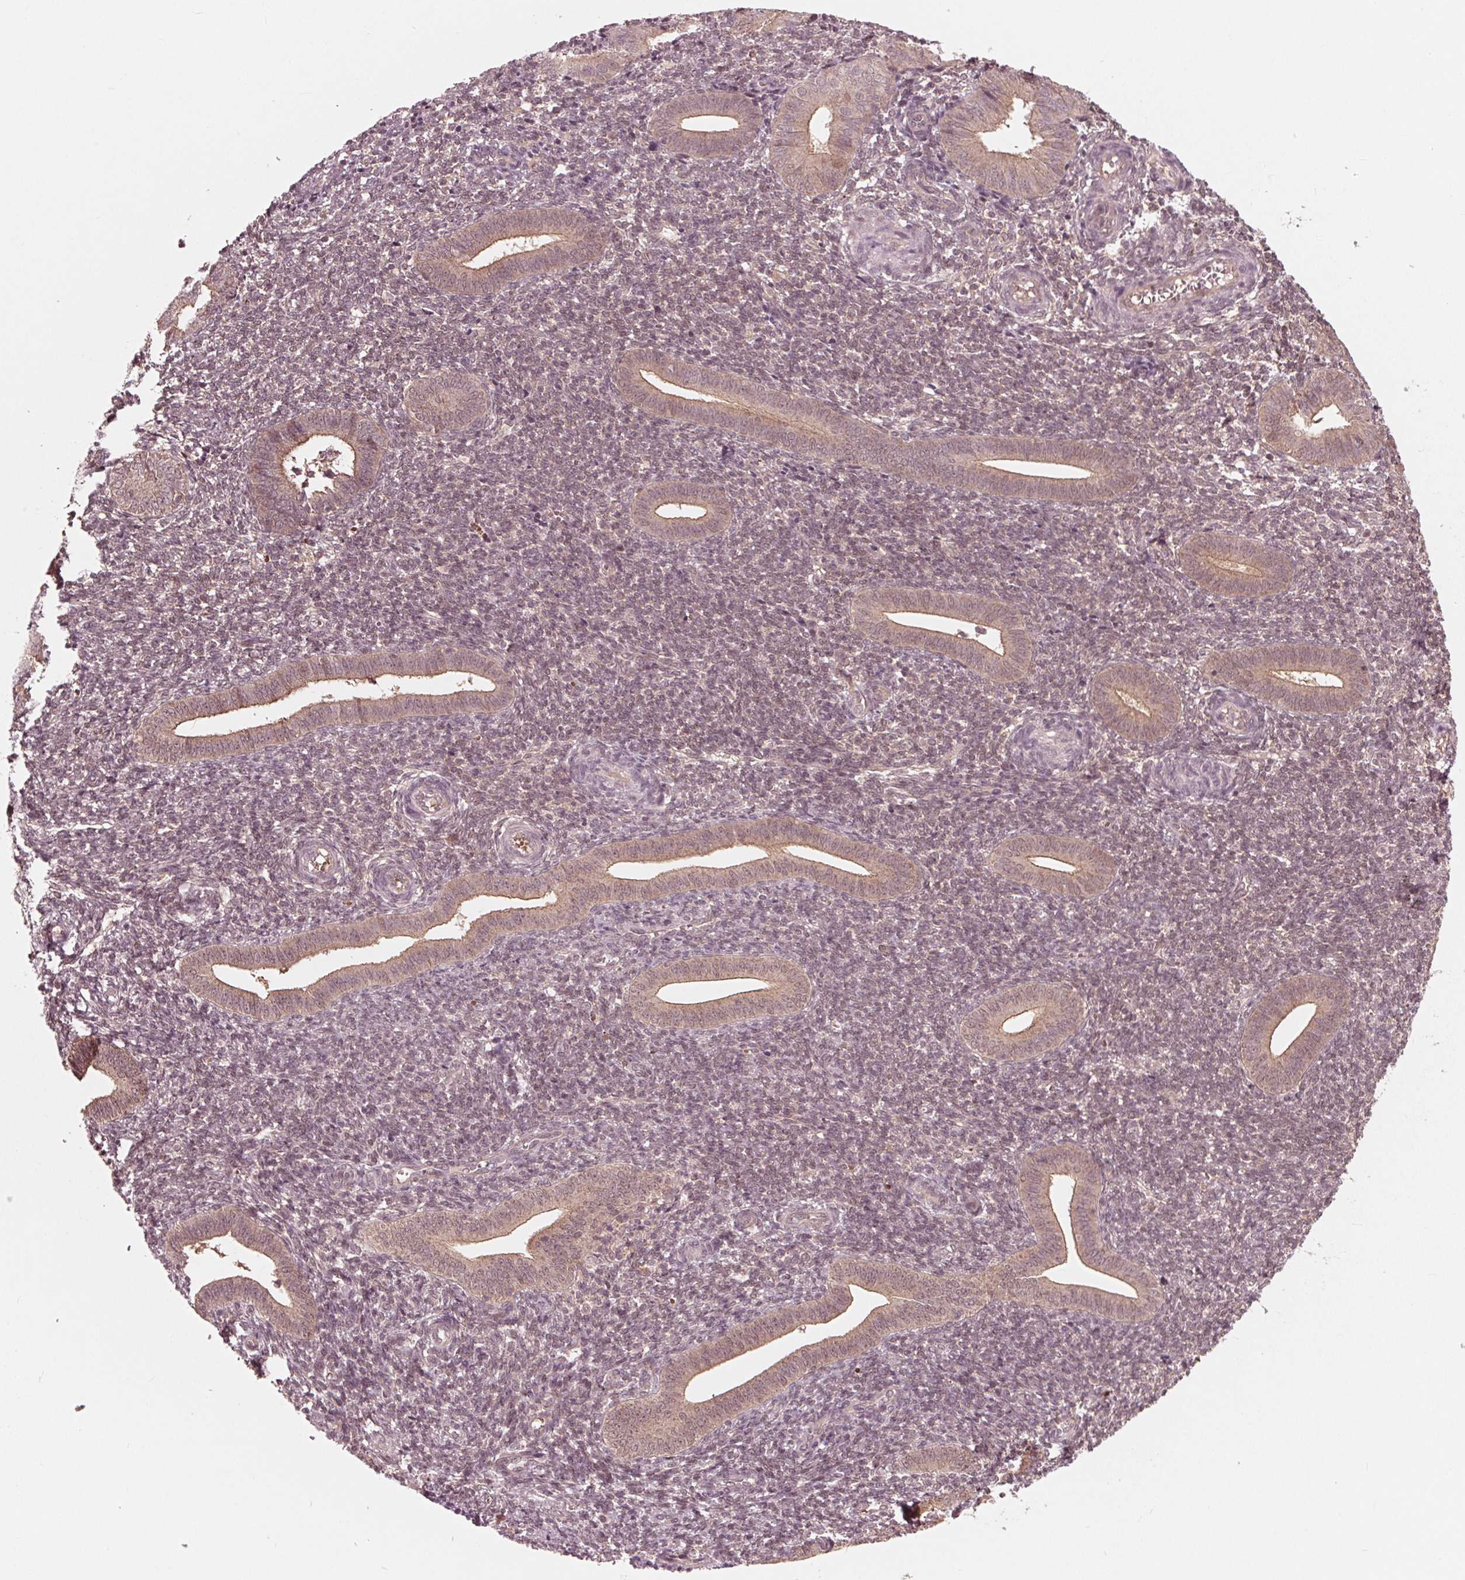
{"staining": {"intensity": "weak", "quantity": "<25%", "location": "cytoplasmic/membranous,nuclear"}, "tissue": "endometrium", "cell_type": "Cells in endometrial stroma", "image_type": "normal", "snomed": [{"axis": "morphology", "description": "Normal tissue, NOS"}, {"axis": "topography", "description": "Endometrium"}], "caption": "Immunohistochemistry histopathology image of benign endometrium stained for a protein (brown), which demonstrates no staining in cells in endometrial stroma.", "gene": "UBALD1", "patient": {"sex": "female", "age": 25}}